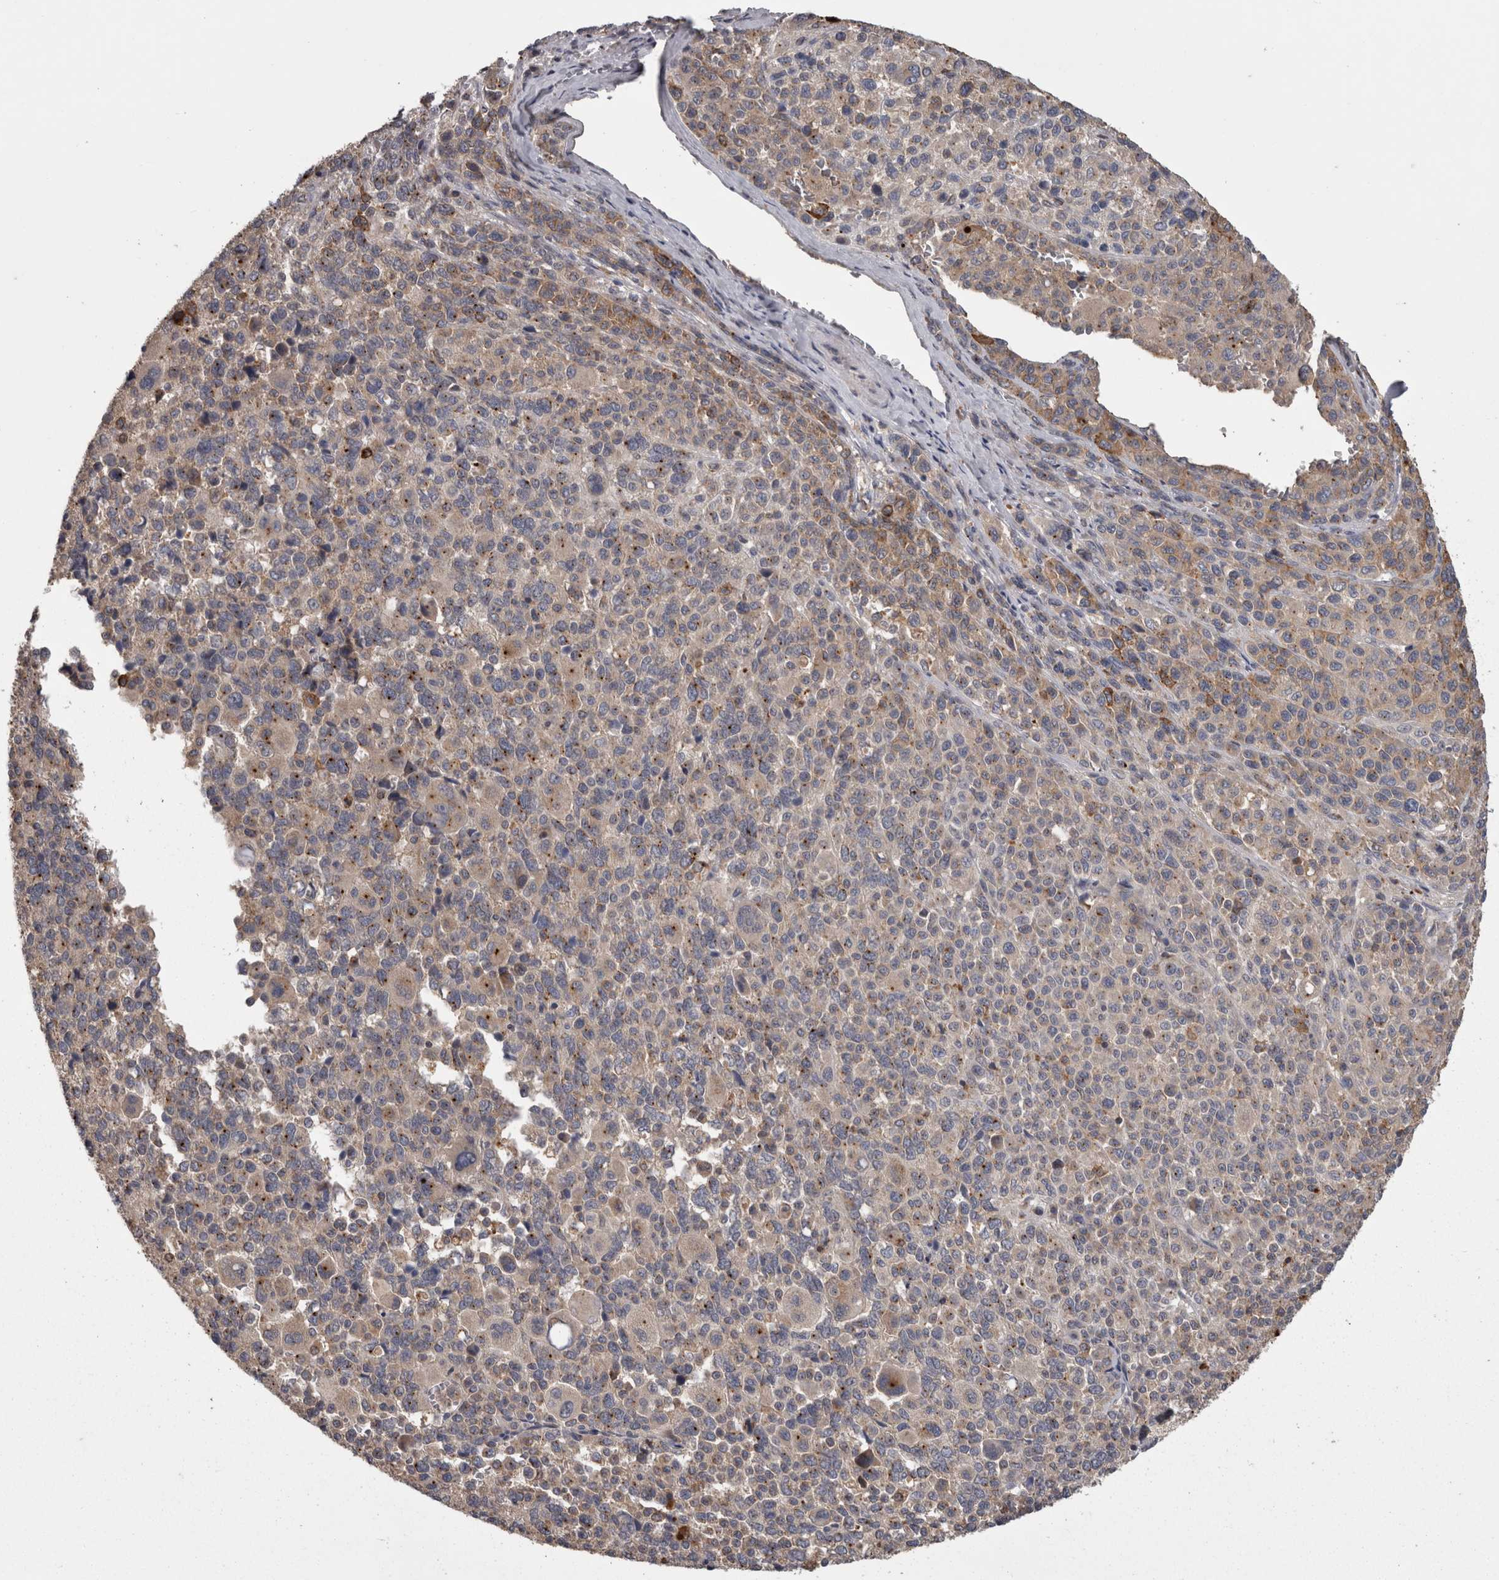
{"staining": {"intensity": "moderate", "quantity": "25%-75%", "location": "cytoplasmic/membranous"}, "tissue": "melanoma", "cell_type": "Tumor cells", "image_type": "cancer", "snomed": [{"axis": "morphology", "description": "Malignant melanoma, Metastatic site"}, {"axis": "topography", "description": "Skin"}], "caption": "Immunohistochemical staining of melanoma shows moderate cytoplasmic/membranous protein positivity in approximately 25%-75% of tumor cells.", "gene": "PCM1", "patient": {"sex": "female", "age": 74}}